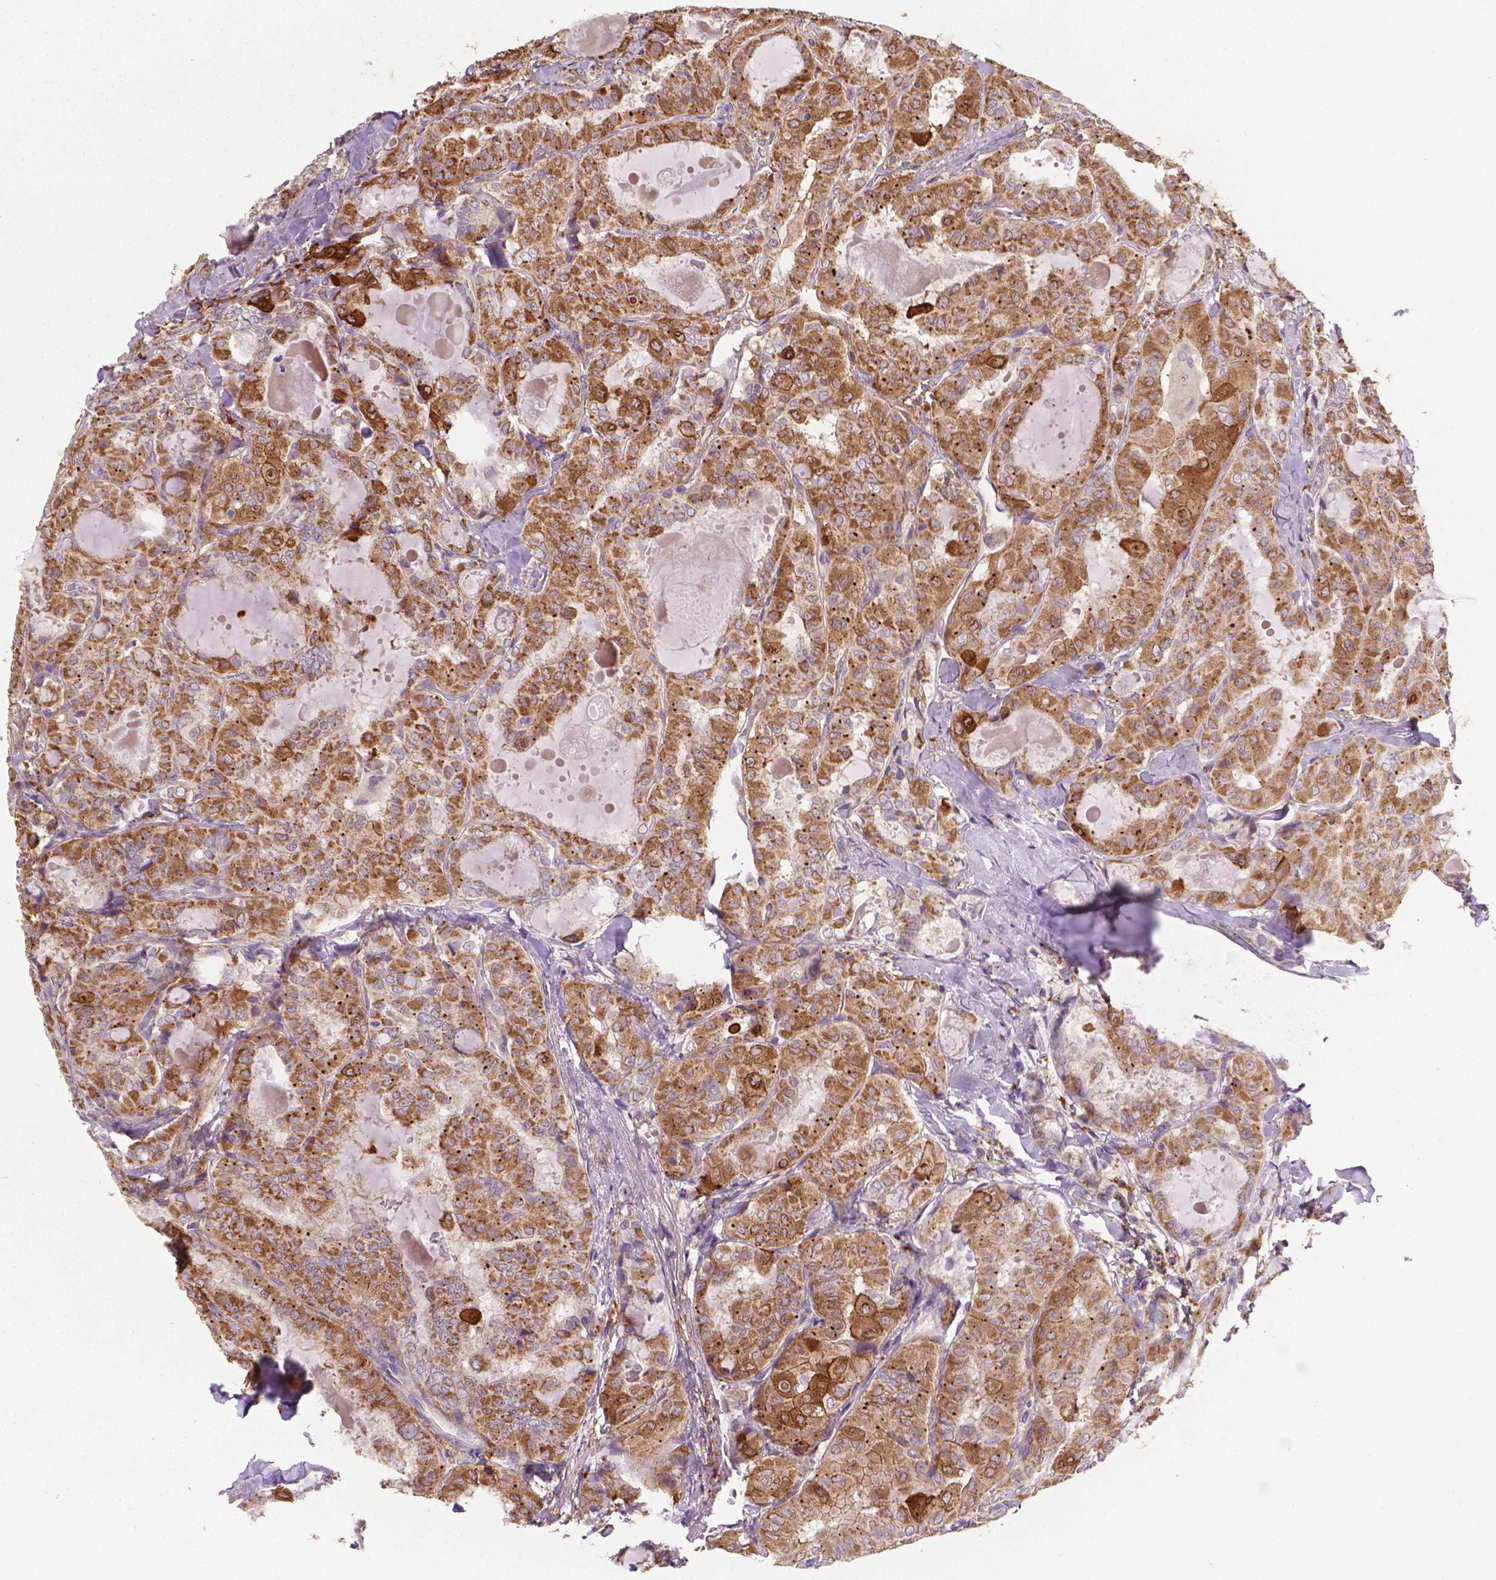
{"staining": {"intensity": "moderate", "quantity": ">75%", "location": "cytoplasmic/membranous"}, "tissue": "thyroid cancer", "cell_type": "Tumor cells", "image_type": "cancer", "snomed": [{"axis": "morphology", "description": "Papillary adenocarcinoma, NOS"}, {"axis": "topography", "description": "Thyroid gland"}], "caption": "Thyroid cancer stained for a protein (brown) demonstrates moderate cytoplasmic/membranous positive expression in approximately >75% of tumor cells.", "gene": "TCAF1", "patient": {"sex": "female", "age": 41}}